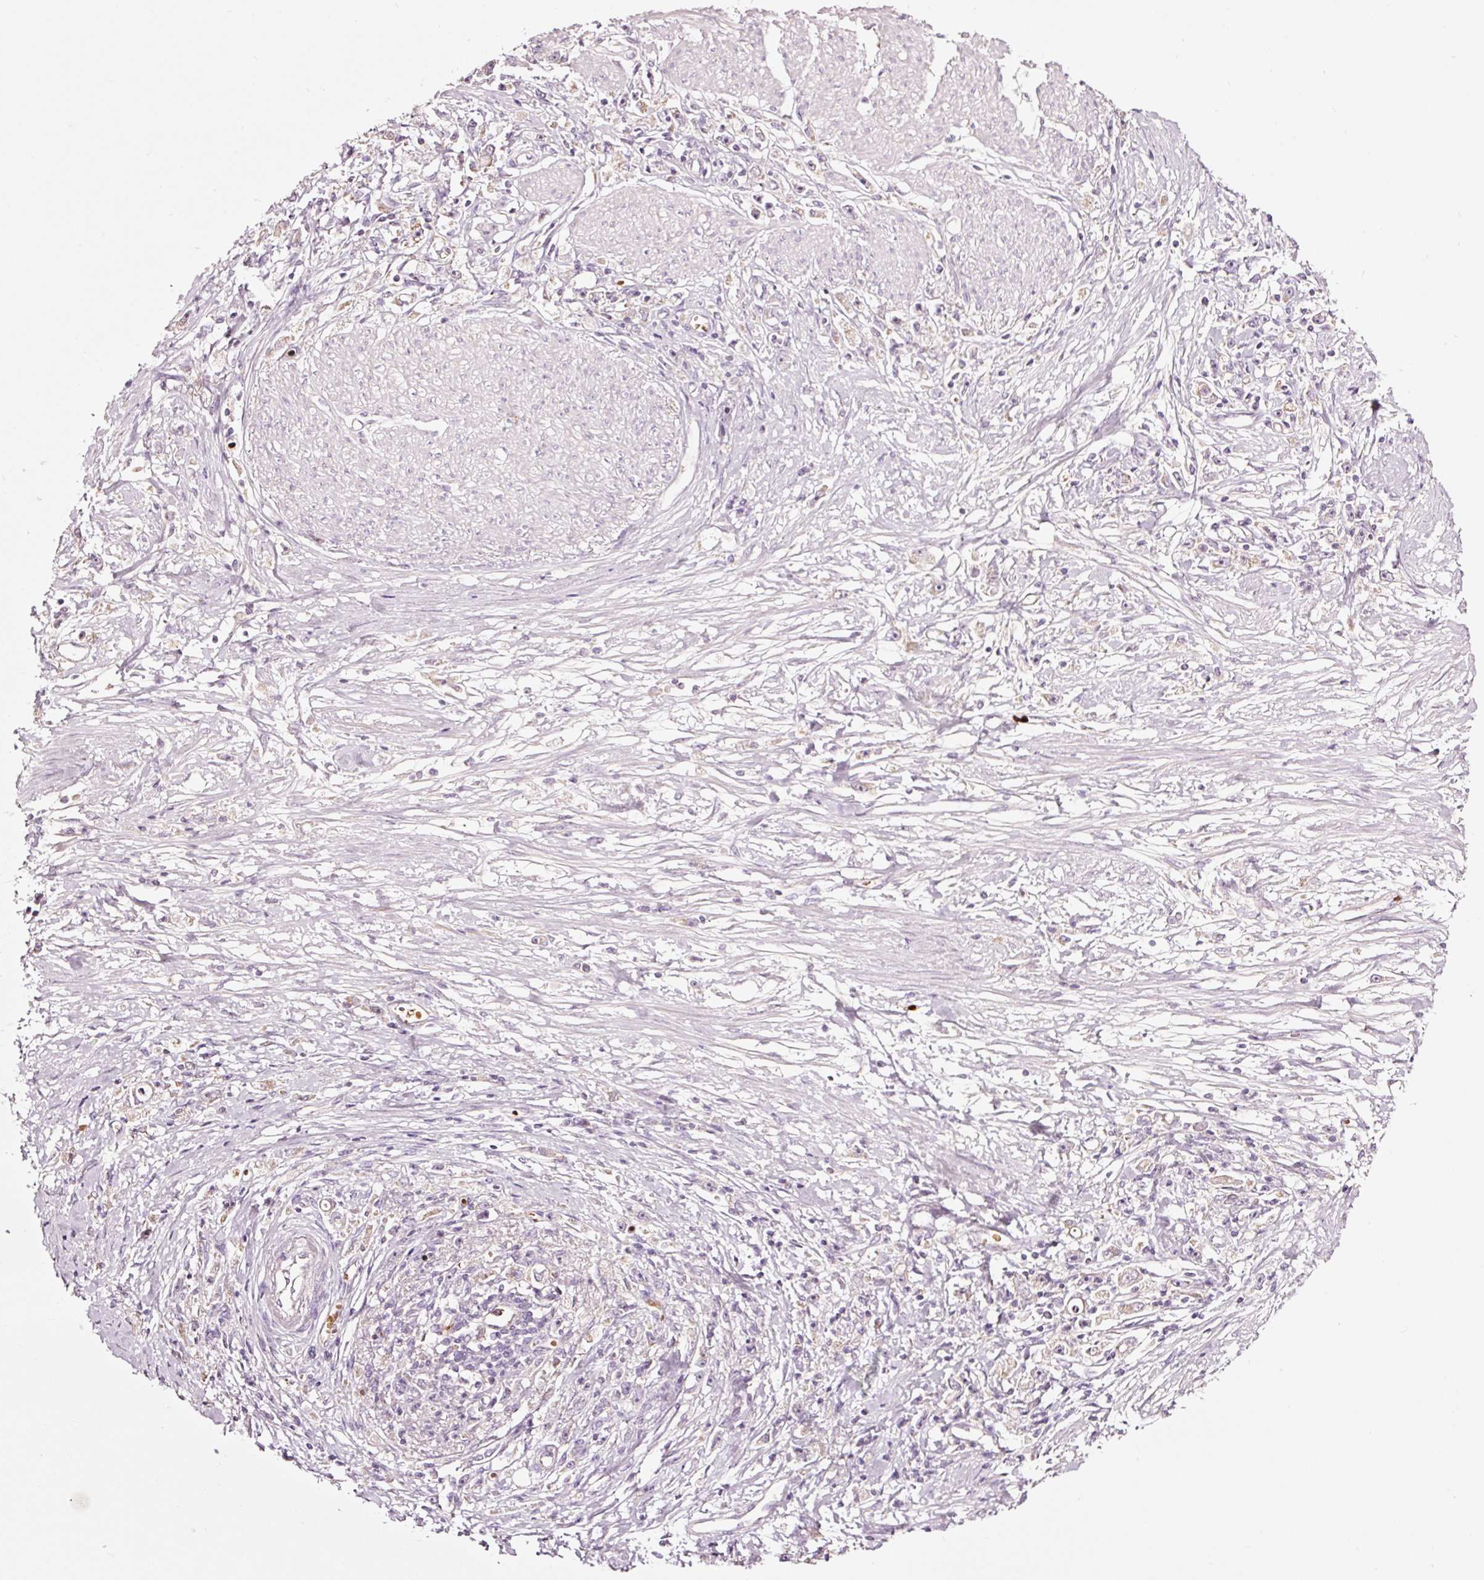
{"staining": {"intensity": "negative", "quantity": "none", "location": "none"}, "tissue": "stomach cancer", "cell_type": "Tumor cells", "image_type": "cancer", "snomed": [{"axis": "morphology", "description": "Adenocarcinoma, NOS"}, {"axis": "topography", "description": "Stomach"}], "caption": "Image shows no significant protein positivity in tumor cells of stomach cancer (adenocarcinoma).", "gene": "LDHAL6B", "patient": {"sex": "female", "age": 59}}